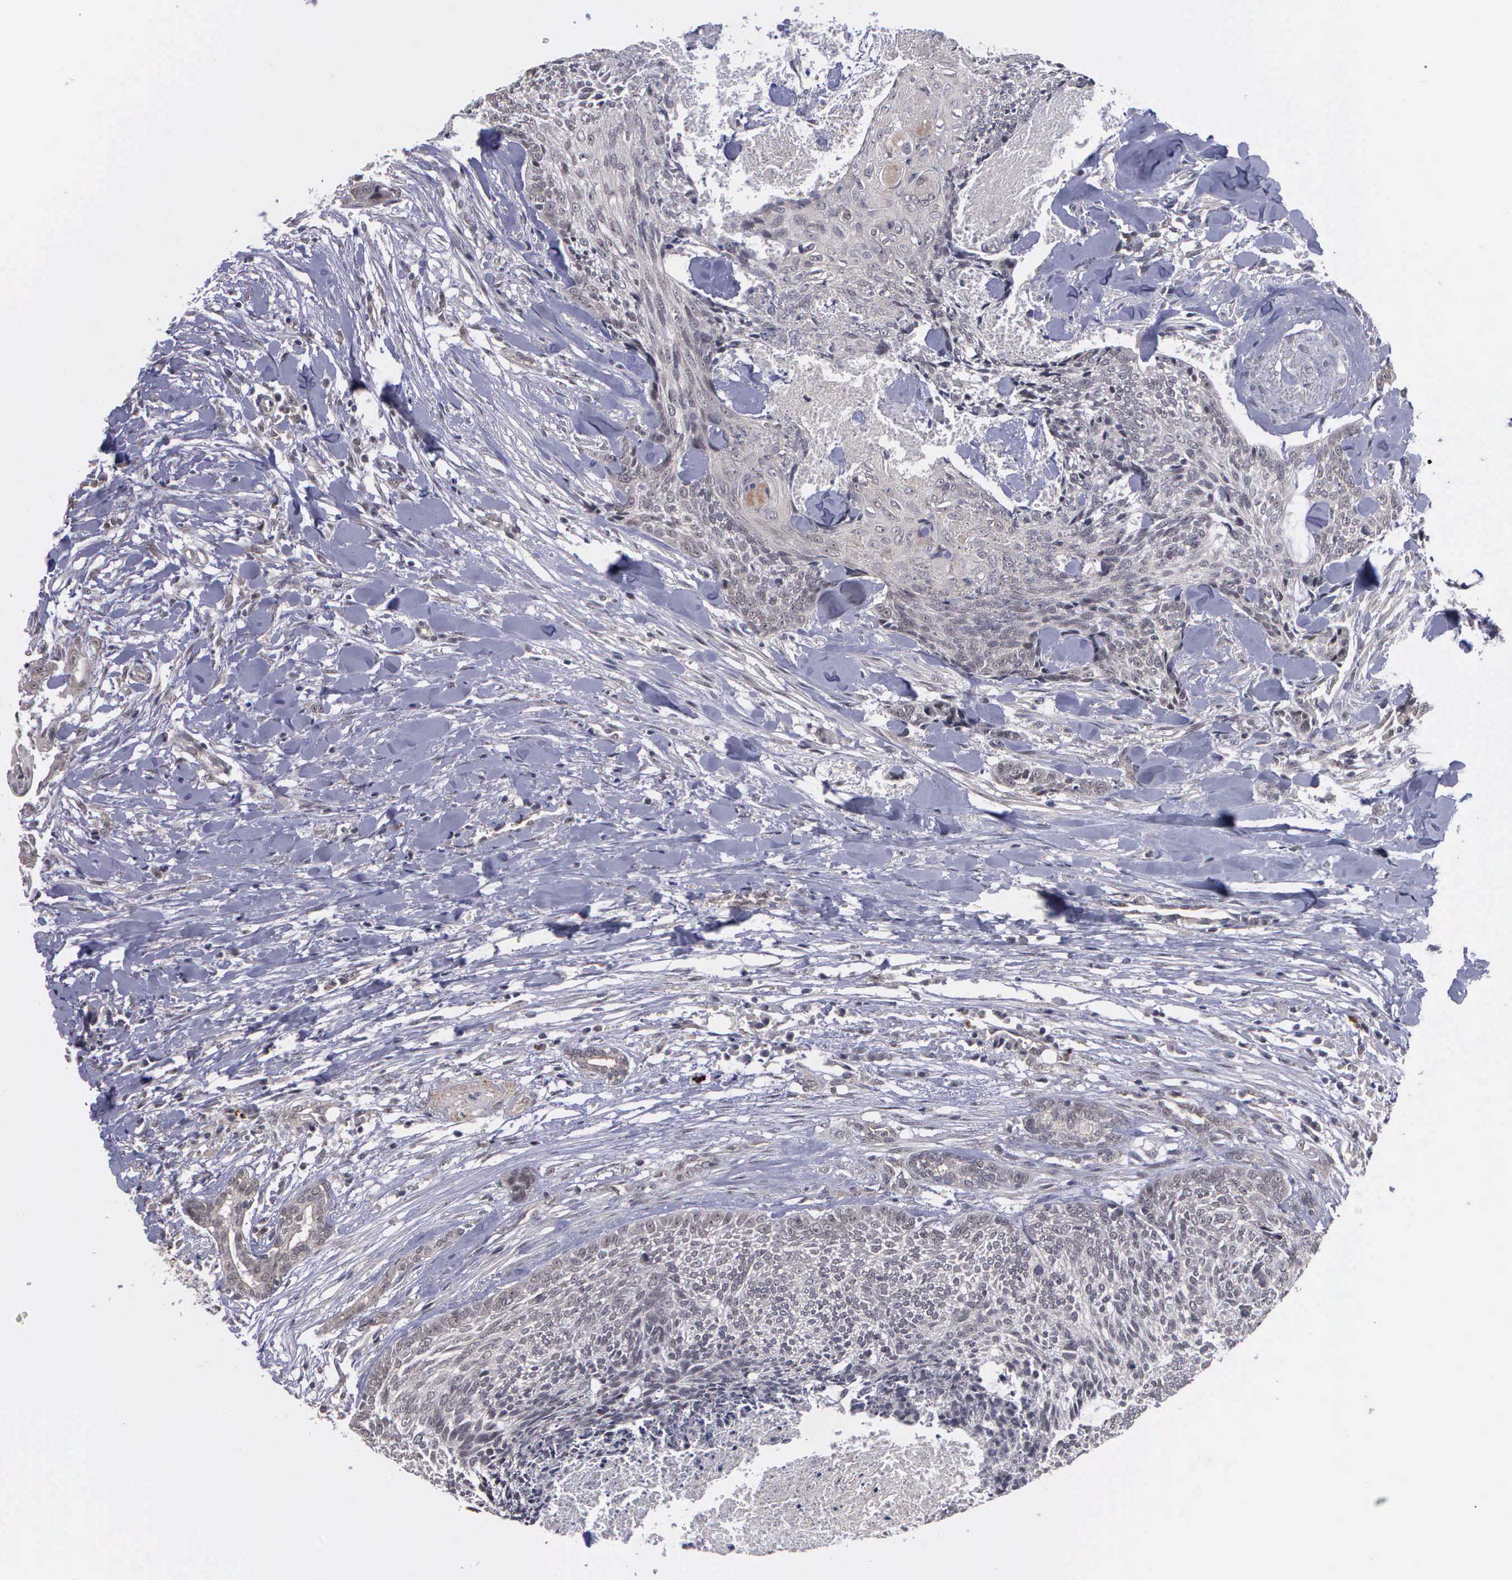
{"staining": {"intensity": "weak", "quantity": "<25%", "location": "cytoplasmic/membranous"}, "tissue": "head and neck cancer", "cell_type": "Tumor cells", "image_type": "cancer", "snomed": [{"axis": "morphology", "description": "Squamous cell carcinoma, NOS"}, {"axis": "topography", "description": "Salivary gland"}, {"axis": "topography", "description": "Head-Neck"}], "caption": "High power microscopy photomicrograph of an immunohistochemistry (IHC) image of head and neck squamous cell carcinoma, revealing no significant staining in tumor cells.", "gene": "MAP3K9", "patient": {"sex": "male", "age": 70}}